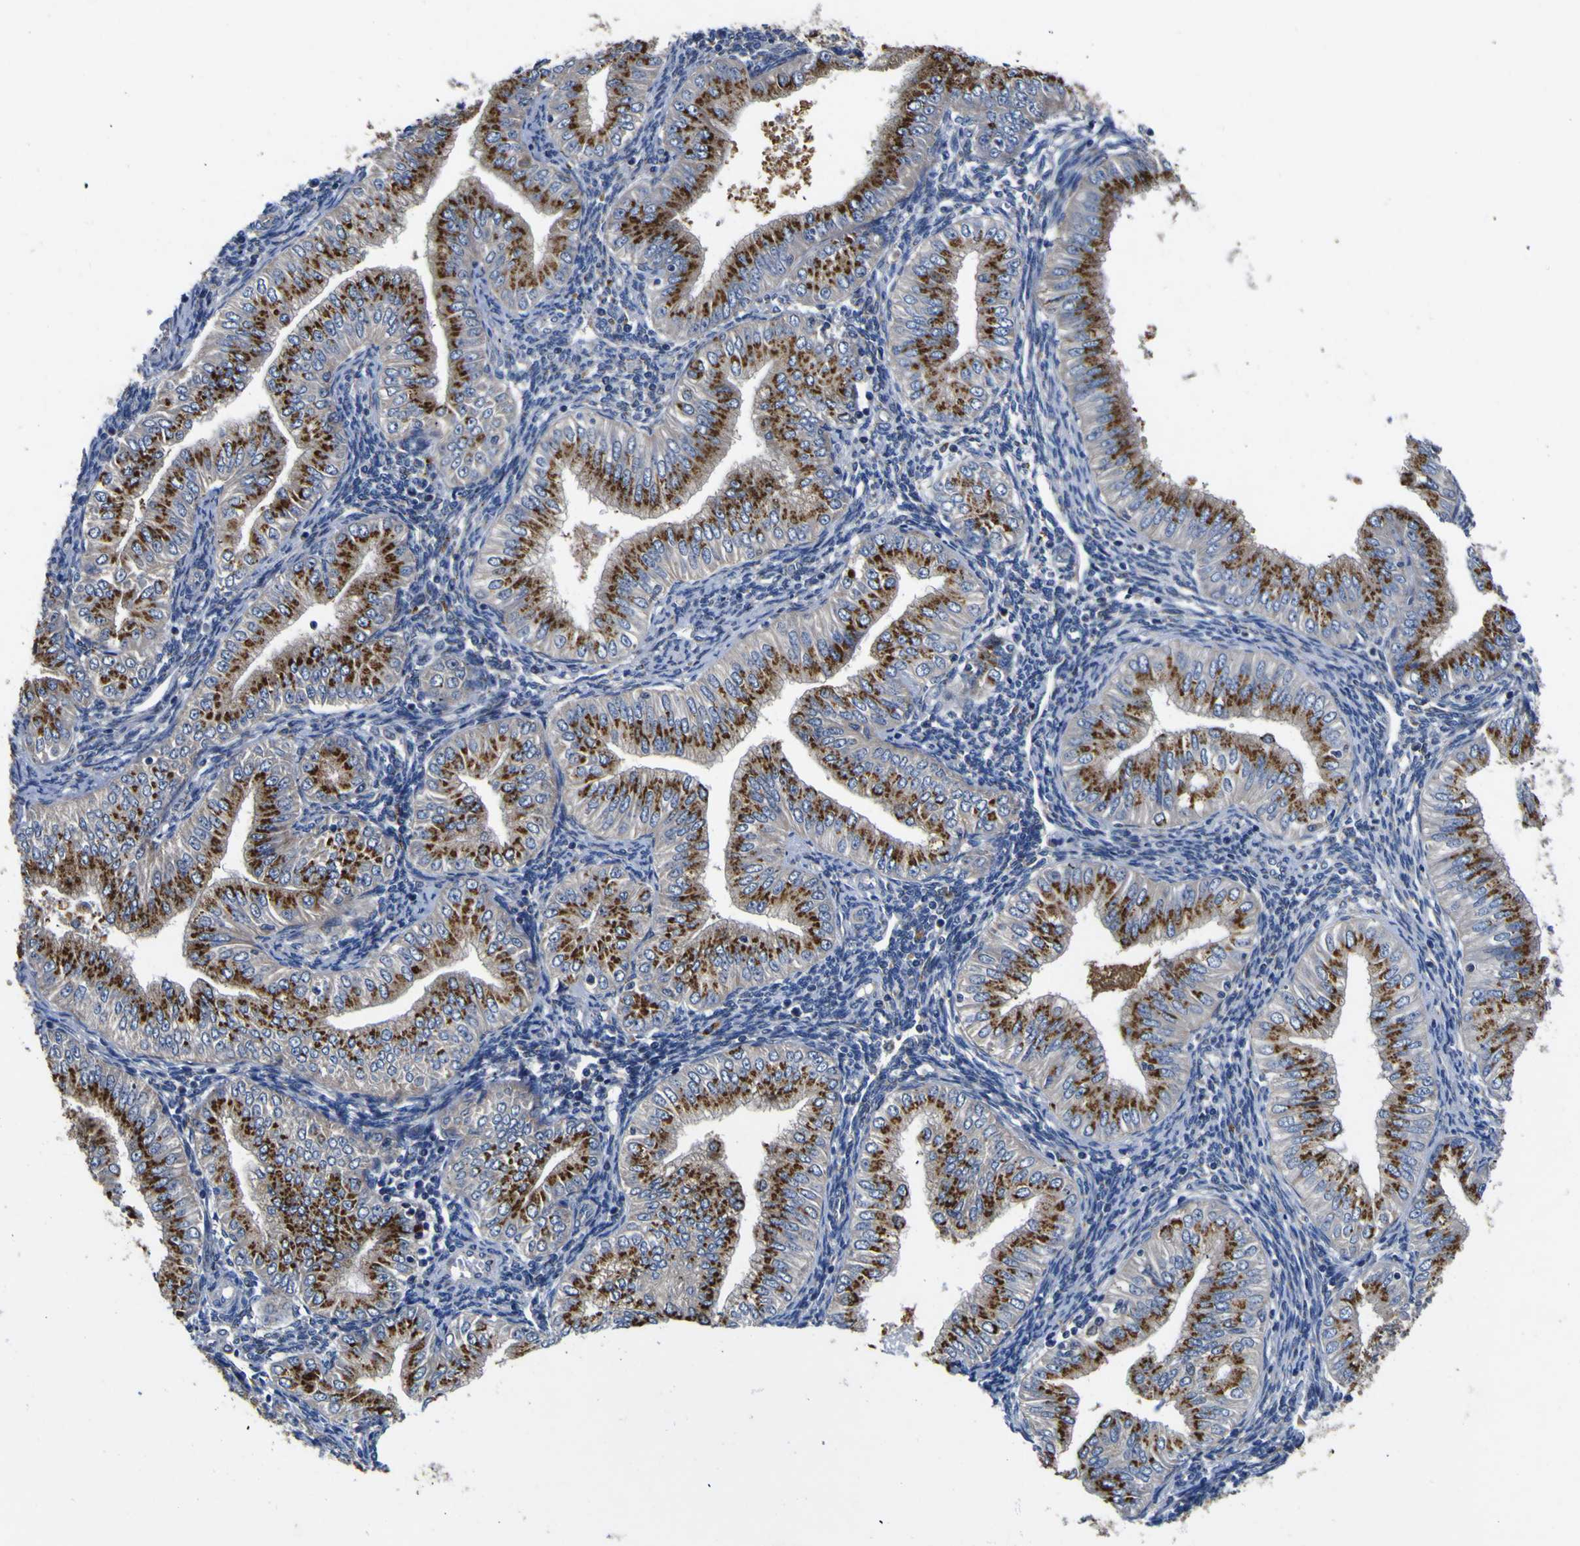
{"staining": {"intensity": "strong", "quantity": ">75%", "location": "cytoplasmic/membranous"}, "tissue": "endometrial cancer", "cell_type": "Tumor cells", "image_type": "cancer", "snomed": [{"axis": "morphology", "description": "Normal tissue, NOS"}, {"axis": "morphology", "description": "Adenocarcinoma, NOS"}, {"axis": "topography", "description": "Endometrium"}], "caption": "Immunohistochemistry (DAB) staining of human endometrial adenocarcinoma displays strong cytoplasmic/membranous protein expression in about >75% of tumor cells.", "gene": "COA1", "patient": {"sex": "female", "age": 53}}